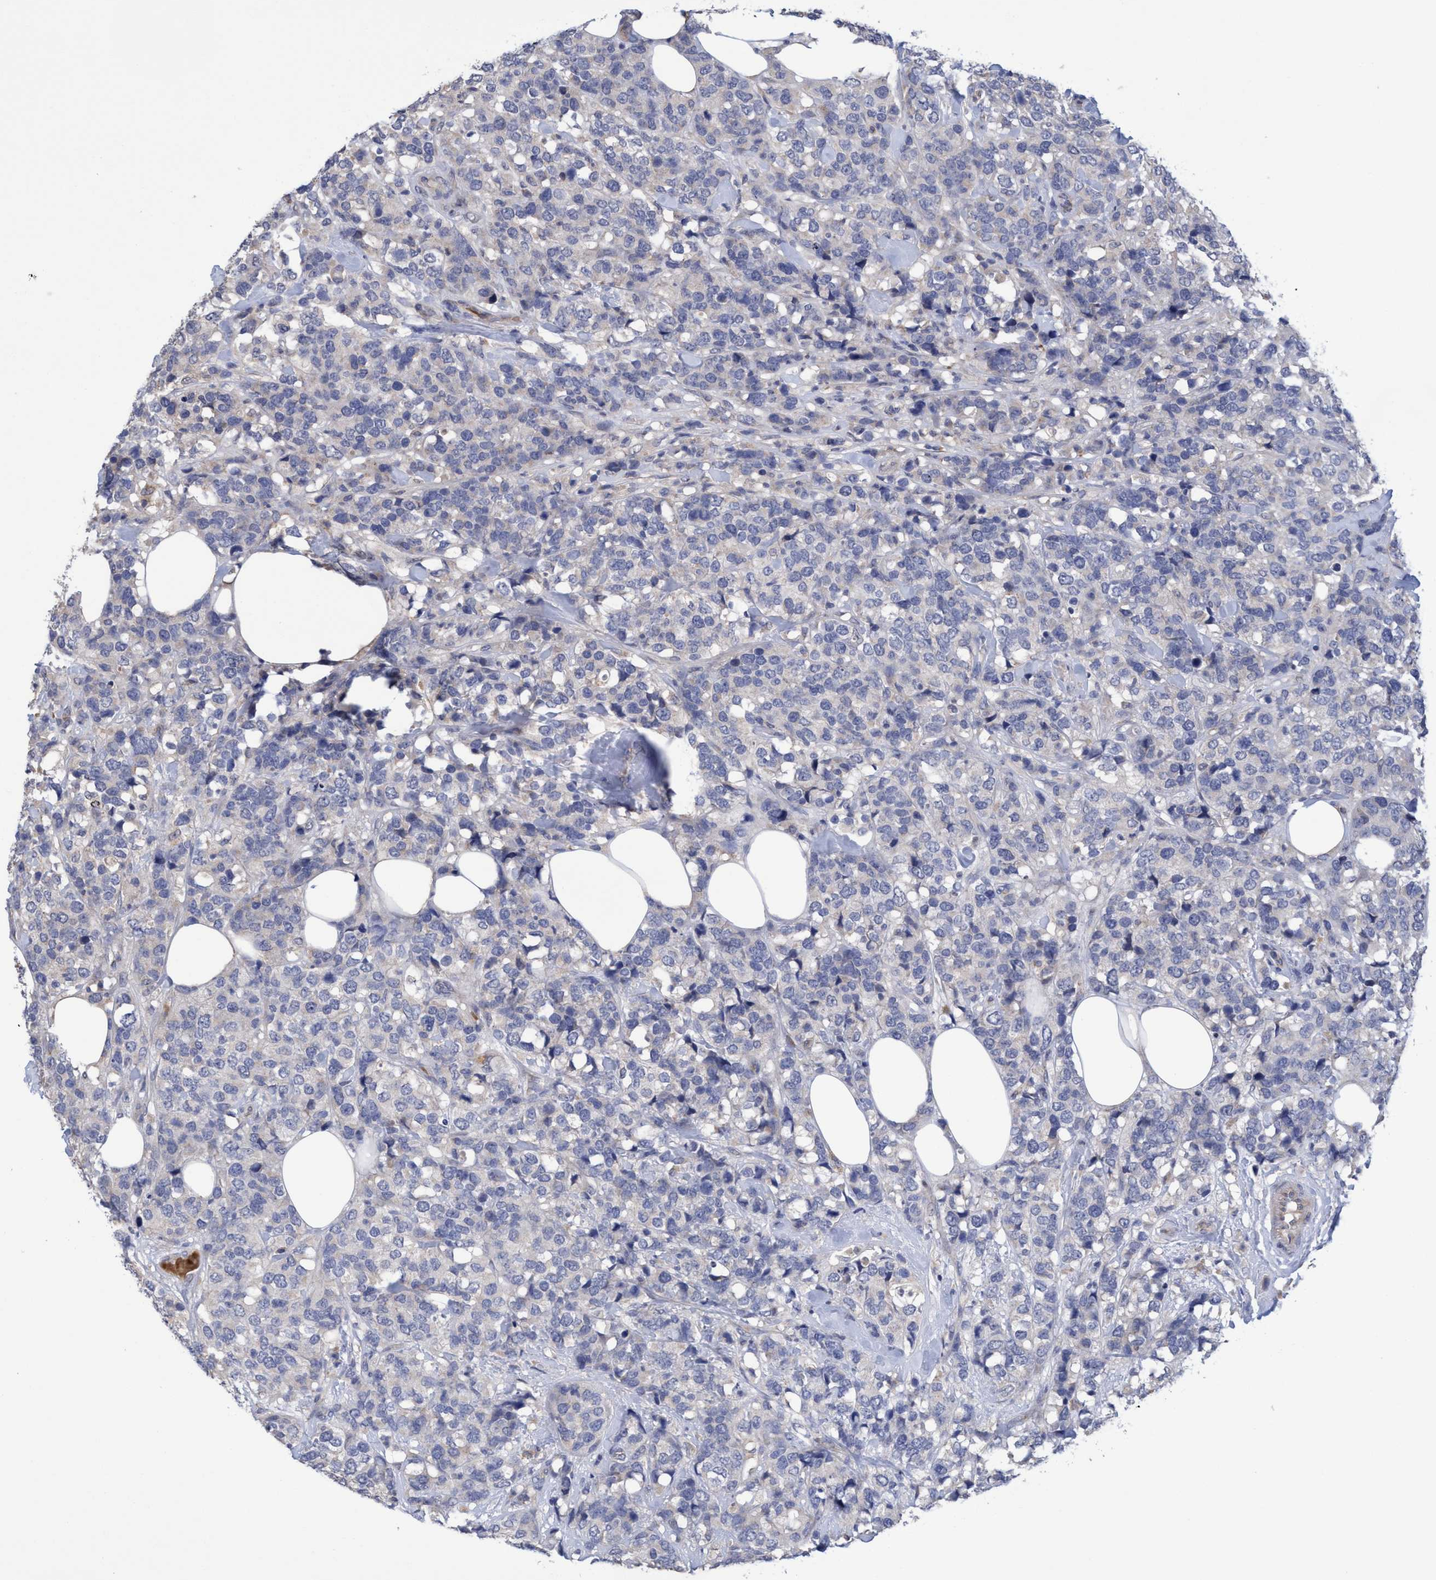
{"staining": {"intensity": "negative", "quantity": "none", "location": "none"}, "tissue": "breast cancer", "cell_type": "Tumor cells", "image_type": "cancer", "snomed": [{"axis": "morphology", "description": "Lobular carcinoma"}, {"axis": "topography", "description": "Breast"}], "caption": "High magnification brightfield microscopy of breast cancer stained with DAB (brown) and counterstained with hematoxylin (blue): tumor cells show no significant staining.", "gene": "SEMA4D", "patient": {"sex": "female", "age": 59}}